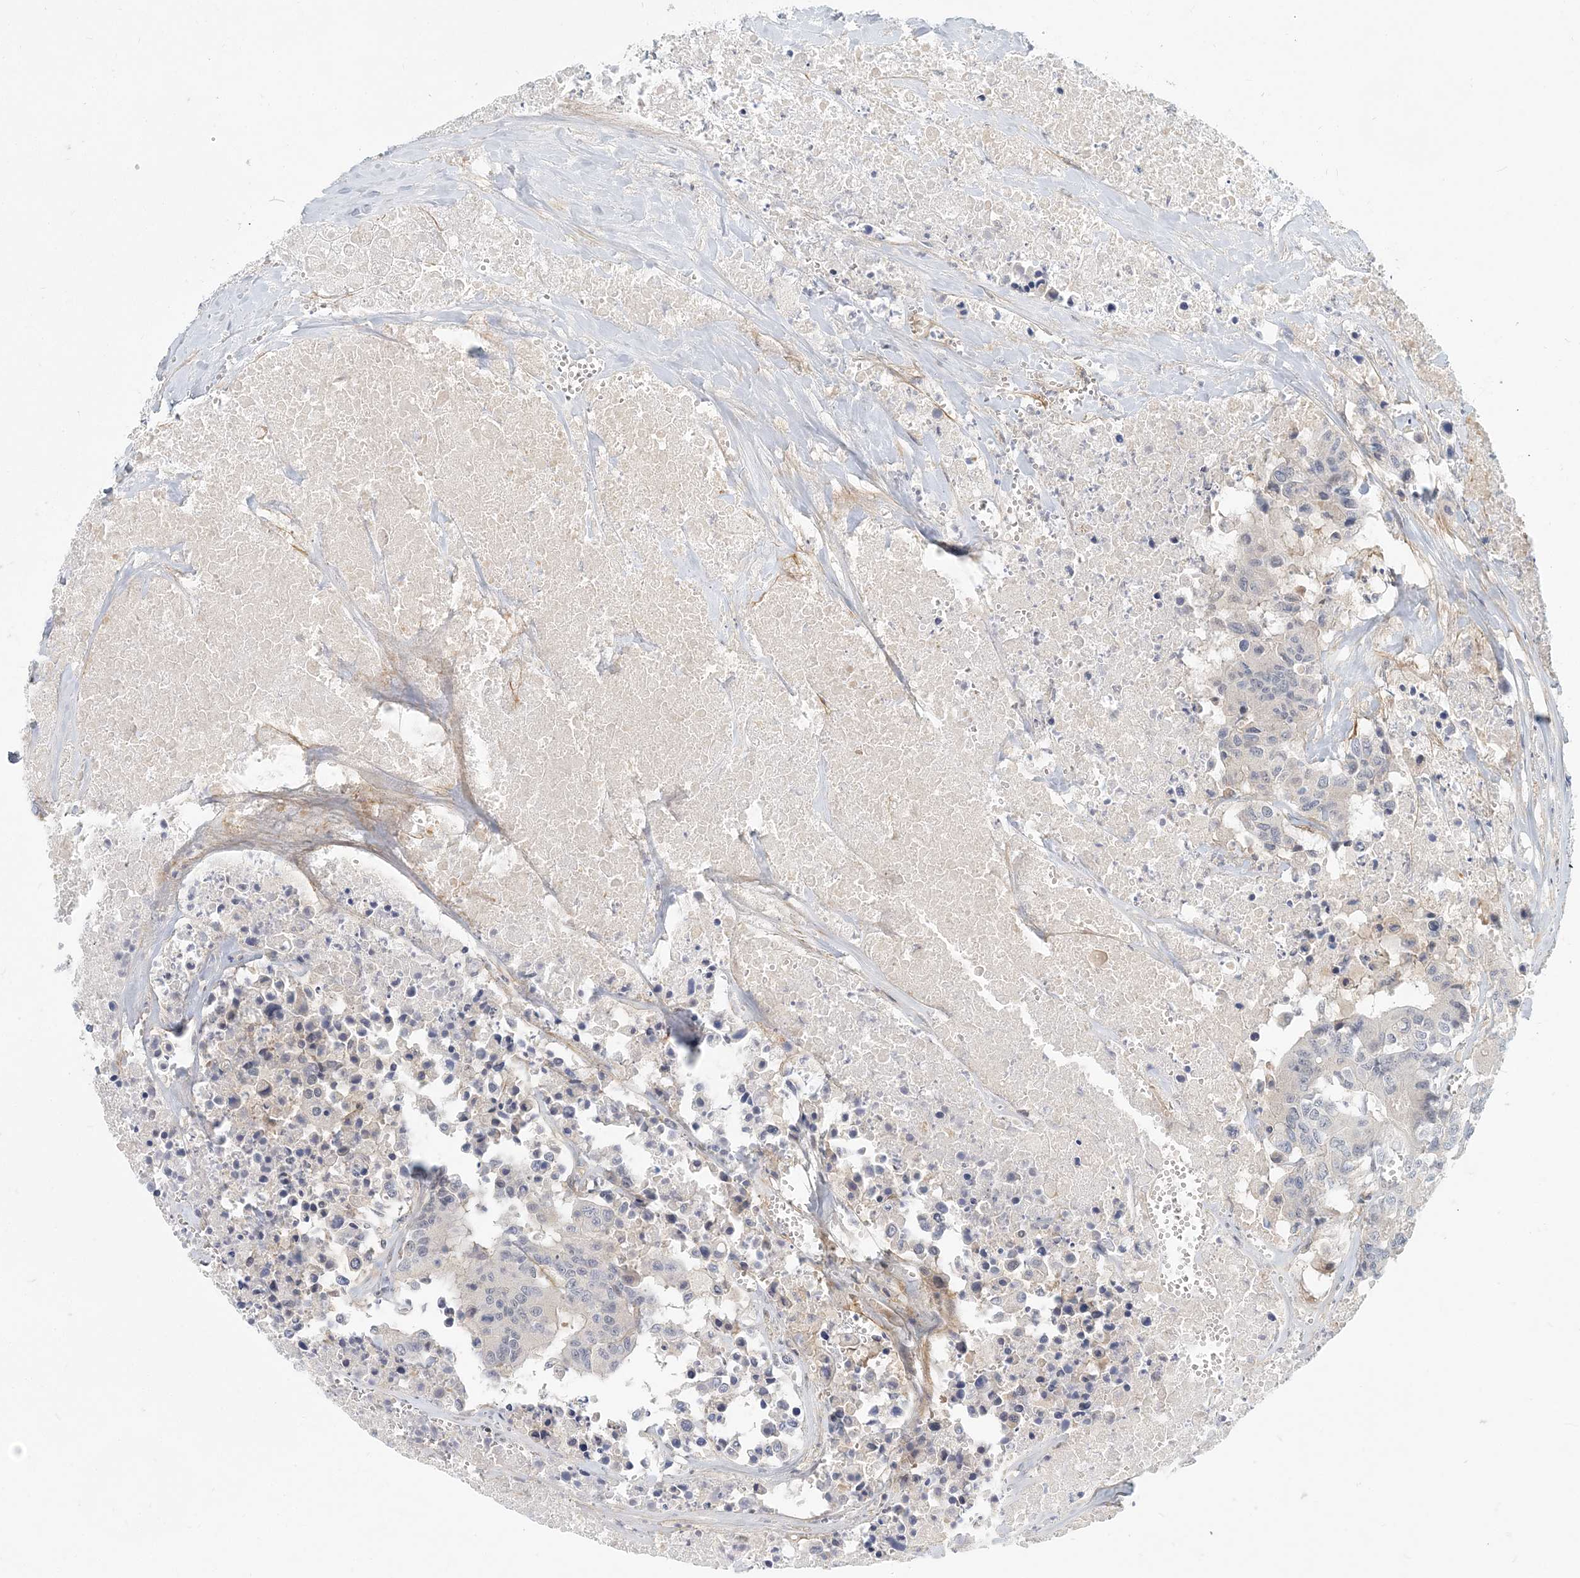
{"staining": {"intensity": "negative", "quantity": "none", "location": "none"}, "tissue": "colorectal cancer", "cell_type": "Tumor cells", "image_type": "cancer", "snomed": [{"axis": "morphology", "description": "Adenocarcinoma, NOS"}, {"axis": "topography", "description": "Colon"}], "caption": "A photomicrograph of human colorectal cancer is negative for staining in tumor cells.", "gene": "GMPPA", "patient": {"sex": "male", "age": 77}}